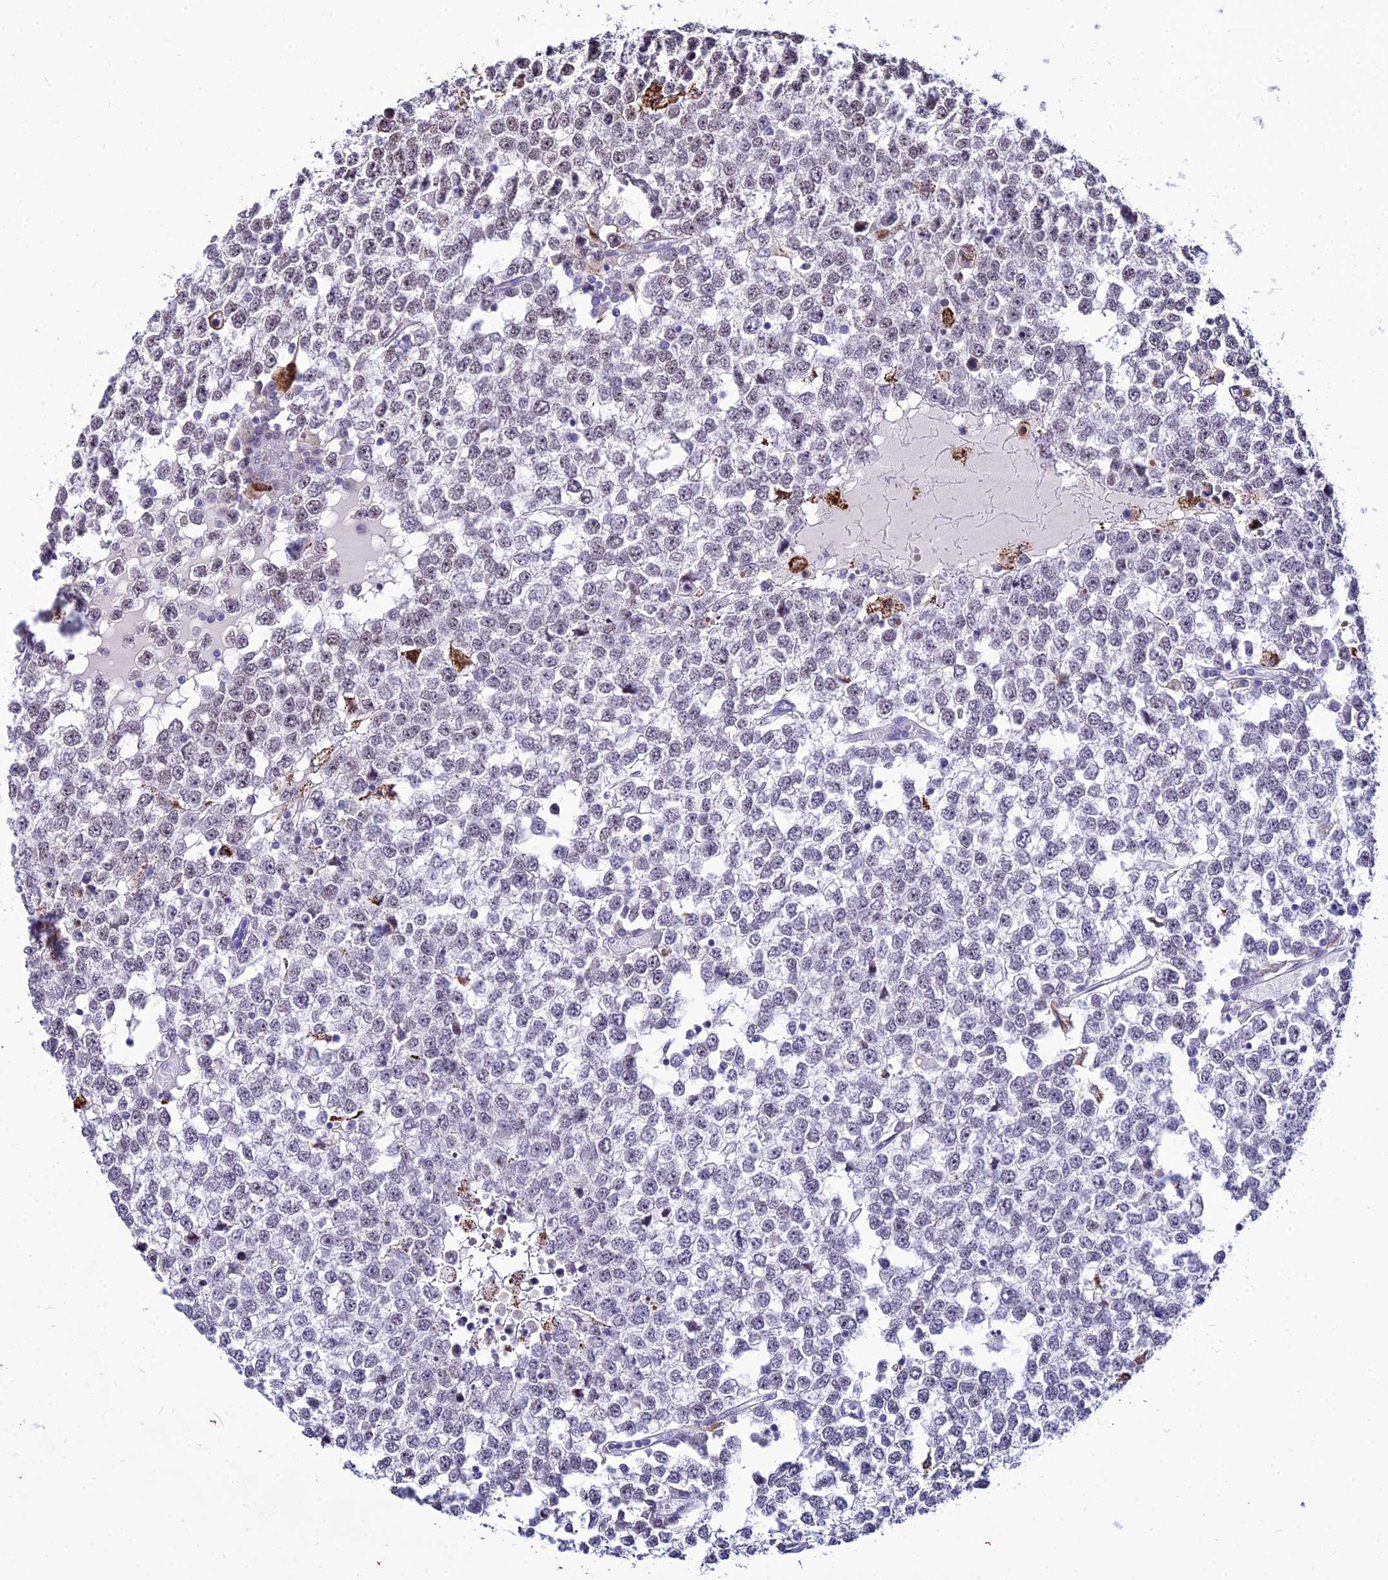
{"staining": {"intensity": "moderate", "quantity": "<25%", "location": "nuclear"}, "tissue": "testis cancer", "cell_type": "Tumor cells", "image_type": "cancer", "snomed": [{"axis": "morphology", "description": "Seminoma, NOS"}, {"axis": "topography", "description": "Testis"}], "caption": "Seminoma (testis) stained for a protein reveals moderate nuclear positivity in tumor cells. The protein is shown in brown color, while the nuclei are stained blue.", "gene": "C6orf163", "patient": {"sex": "male", "age": 65}}